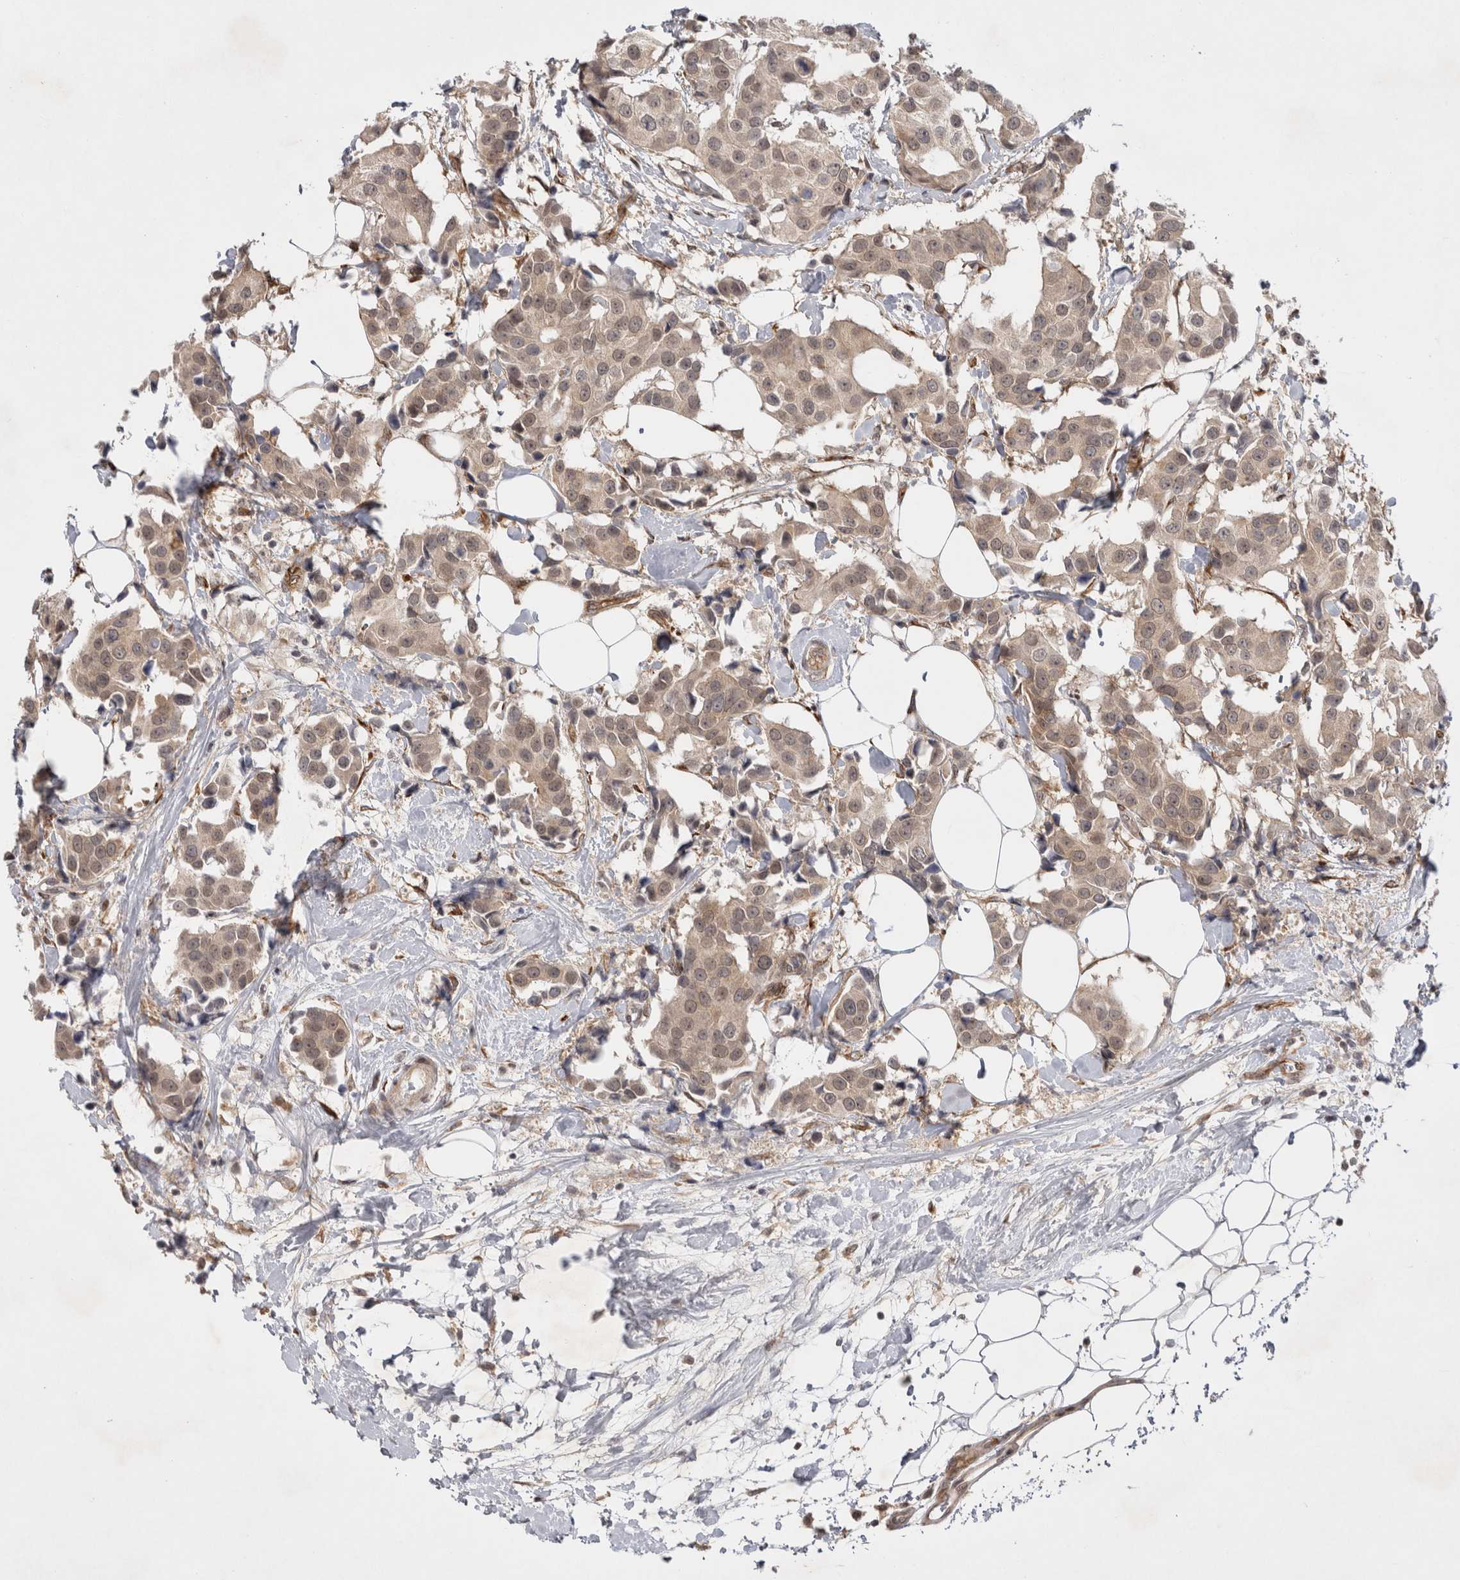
{"staining": {"intensity": "moderate", "quantity": ">75%", "location": "cytoplasmic/membranous,nuclear"}, "tissue": "breast cancer", "cell_type": "Tumor cells", "image_type": "cancer", "snomed": [{"axis": "morphology", "description": "Normal tissue, NOS"}, {"axis": "morphology", "description": "Duct carcinoma"}, {"axis": "topography", "description": "Breast"}], "caption": "Human breast cancer stained with a protein marker shows moderate staining in tumor cells.", "gene": "ZNF318", "patient": {"sex": "female", "age": 39}}